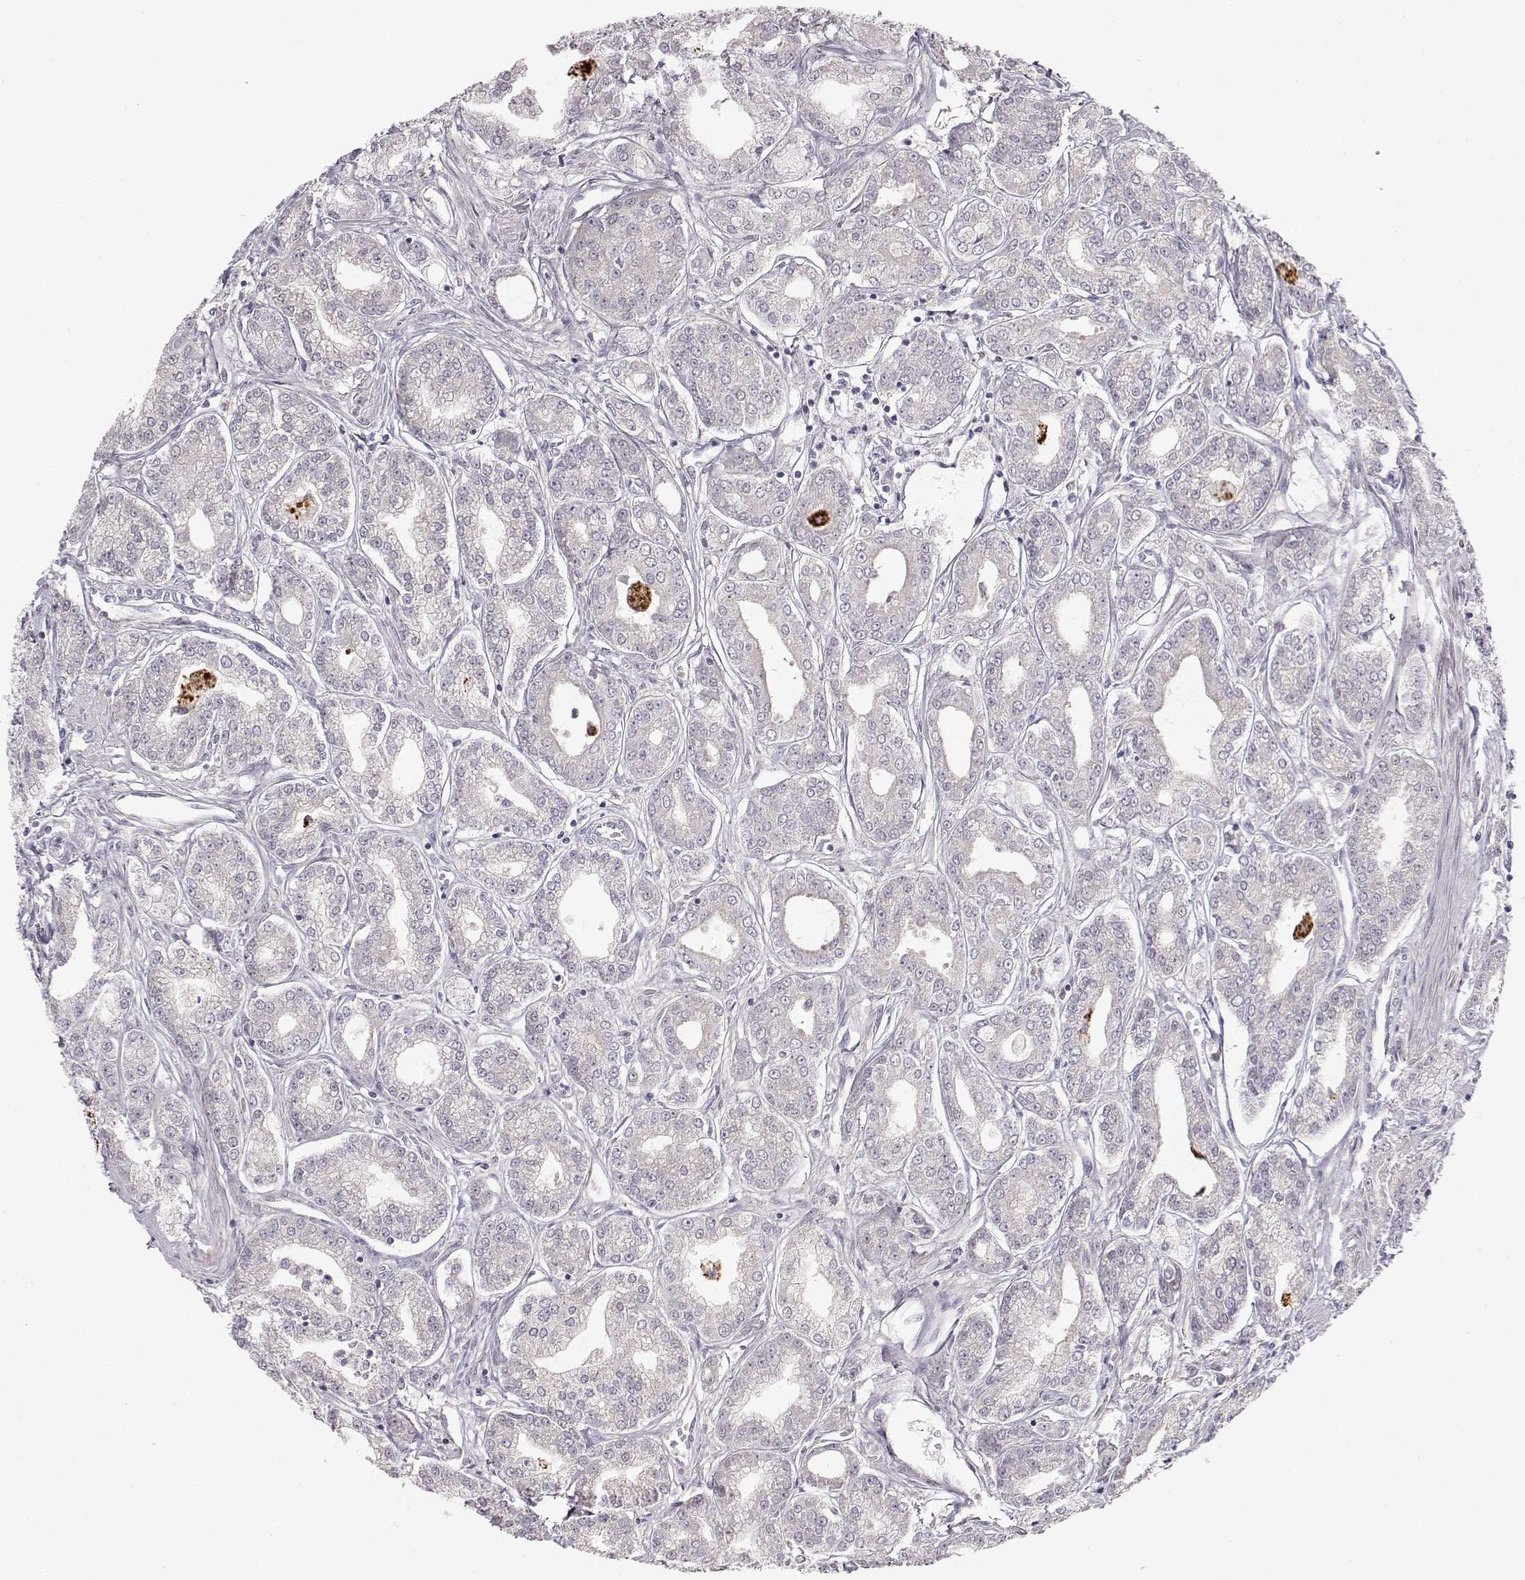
{"staining": {"intensity": "negative", "quantity": "none", "location": "none"}, "tissue": "prostate cancer", "cell_type": "Tumor cells", "image_type": "cancer", "snomed": [{"axis": "morphology", "description": "Adenocarcinoma, NOS"}, {"axis": "topography", "description": "Prostate"}], "caption": "Tumor cells show no significant staining in prostate cancer.", "gene": "TEPP", "patient": {"sex": "male", "age": 71}}